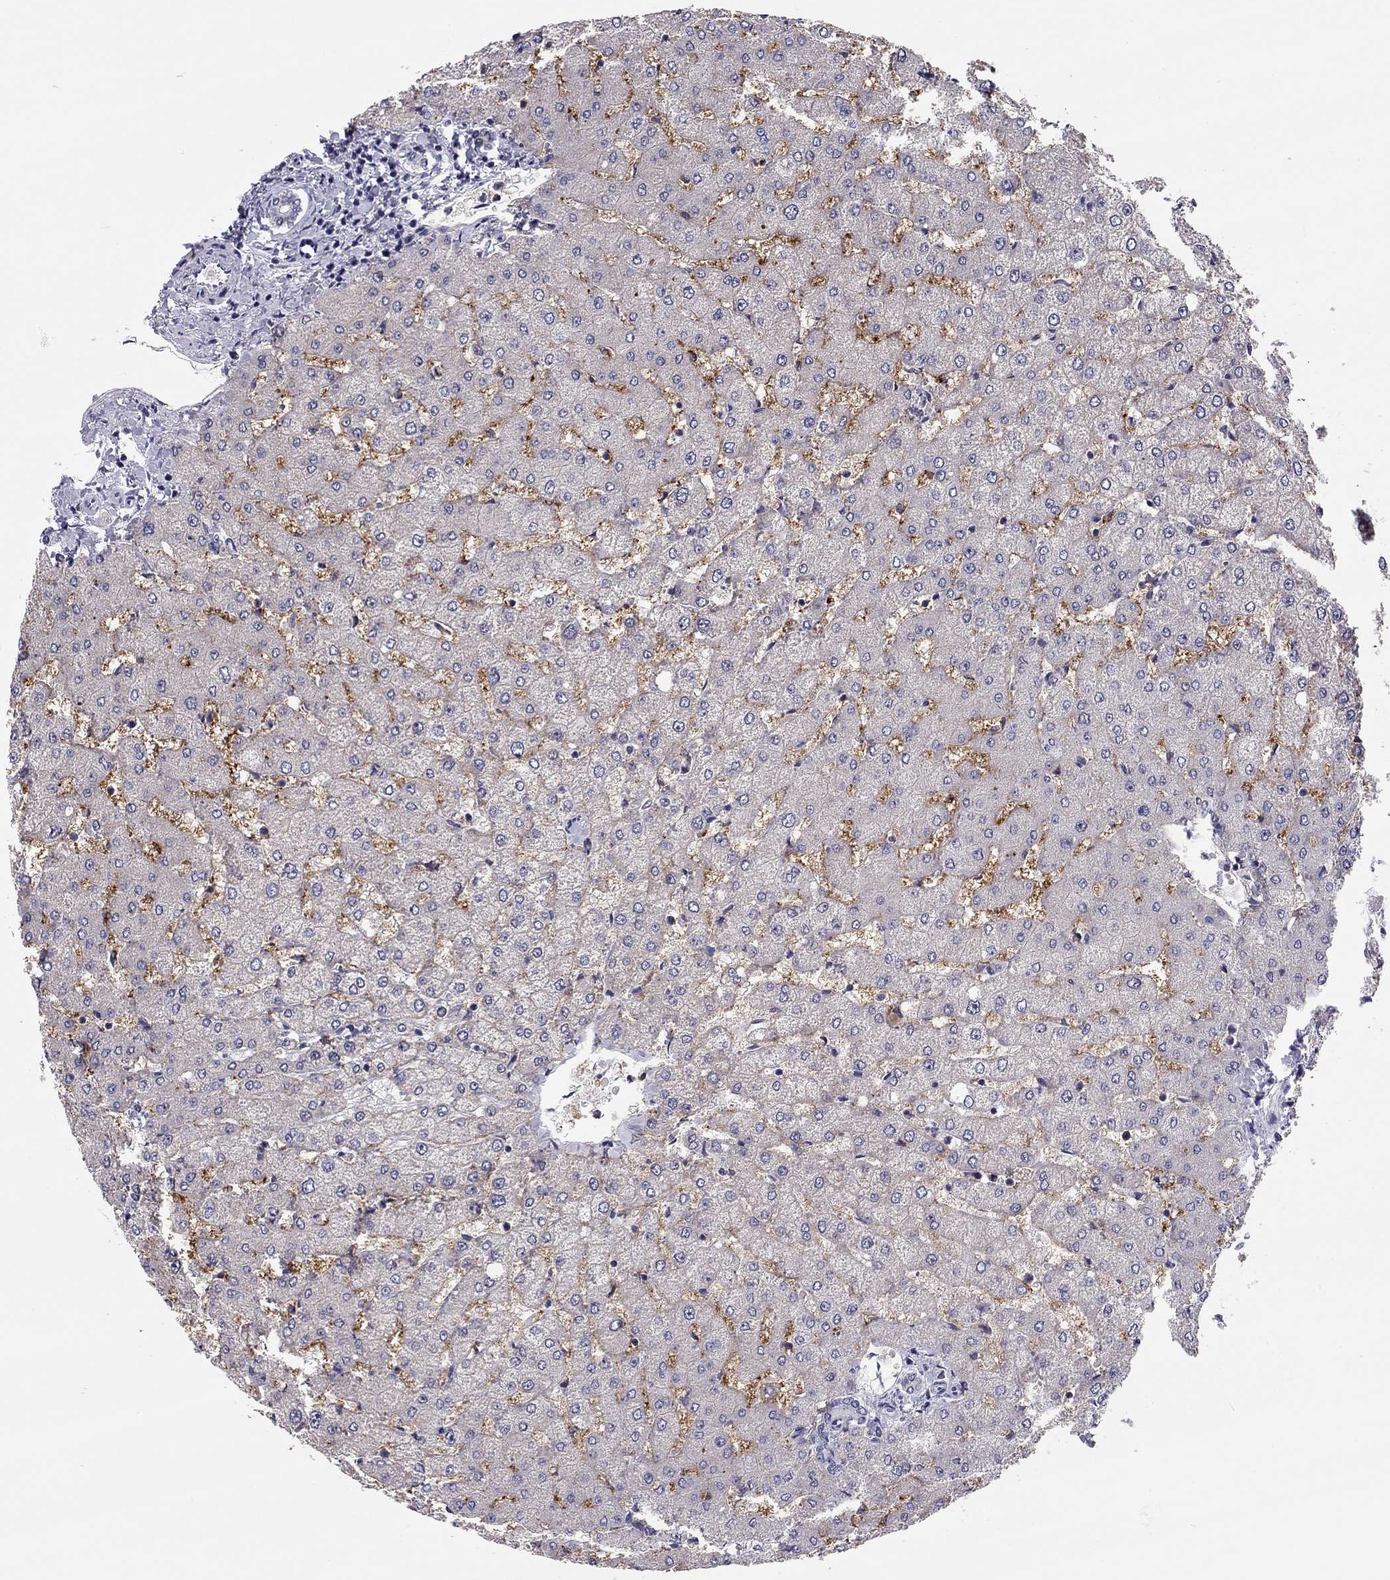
{"staining": {"intensity": "negative", "quantity": "none", "location": "none"}, "tissue": "liver", "cell_type": "Cholangiocytes", "image_type": "normal", "snomed": [{"axis": "morphology", "description": "Normal tissue, NOS"}, {"axis": "topography", "description": "Liver"}], "caption": "IHC photomicrograph of benign liver stained for a protein (brown), which reveals no positivity in cholangiocytes. (DAB (3,3'-diaminobenzidine) immunohistochemistry with hematoxylin counter stain).", "gene": "SCARB1", "patient": {"sex": "female", "age": 54}}